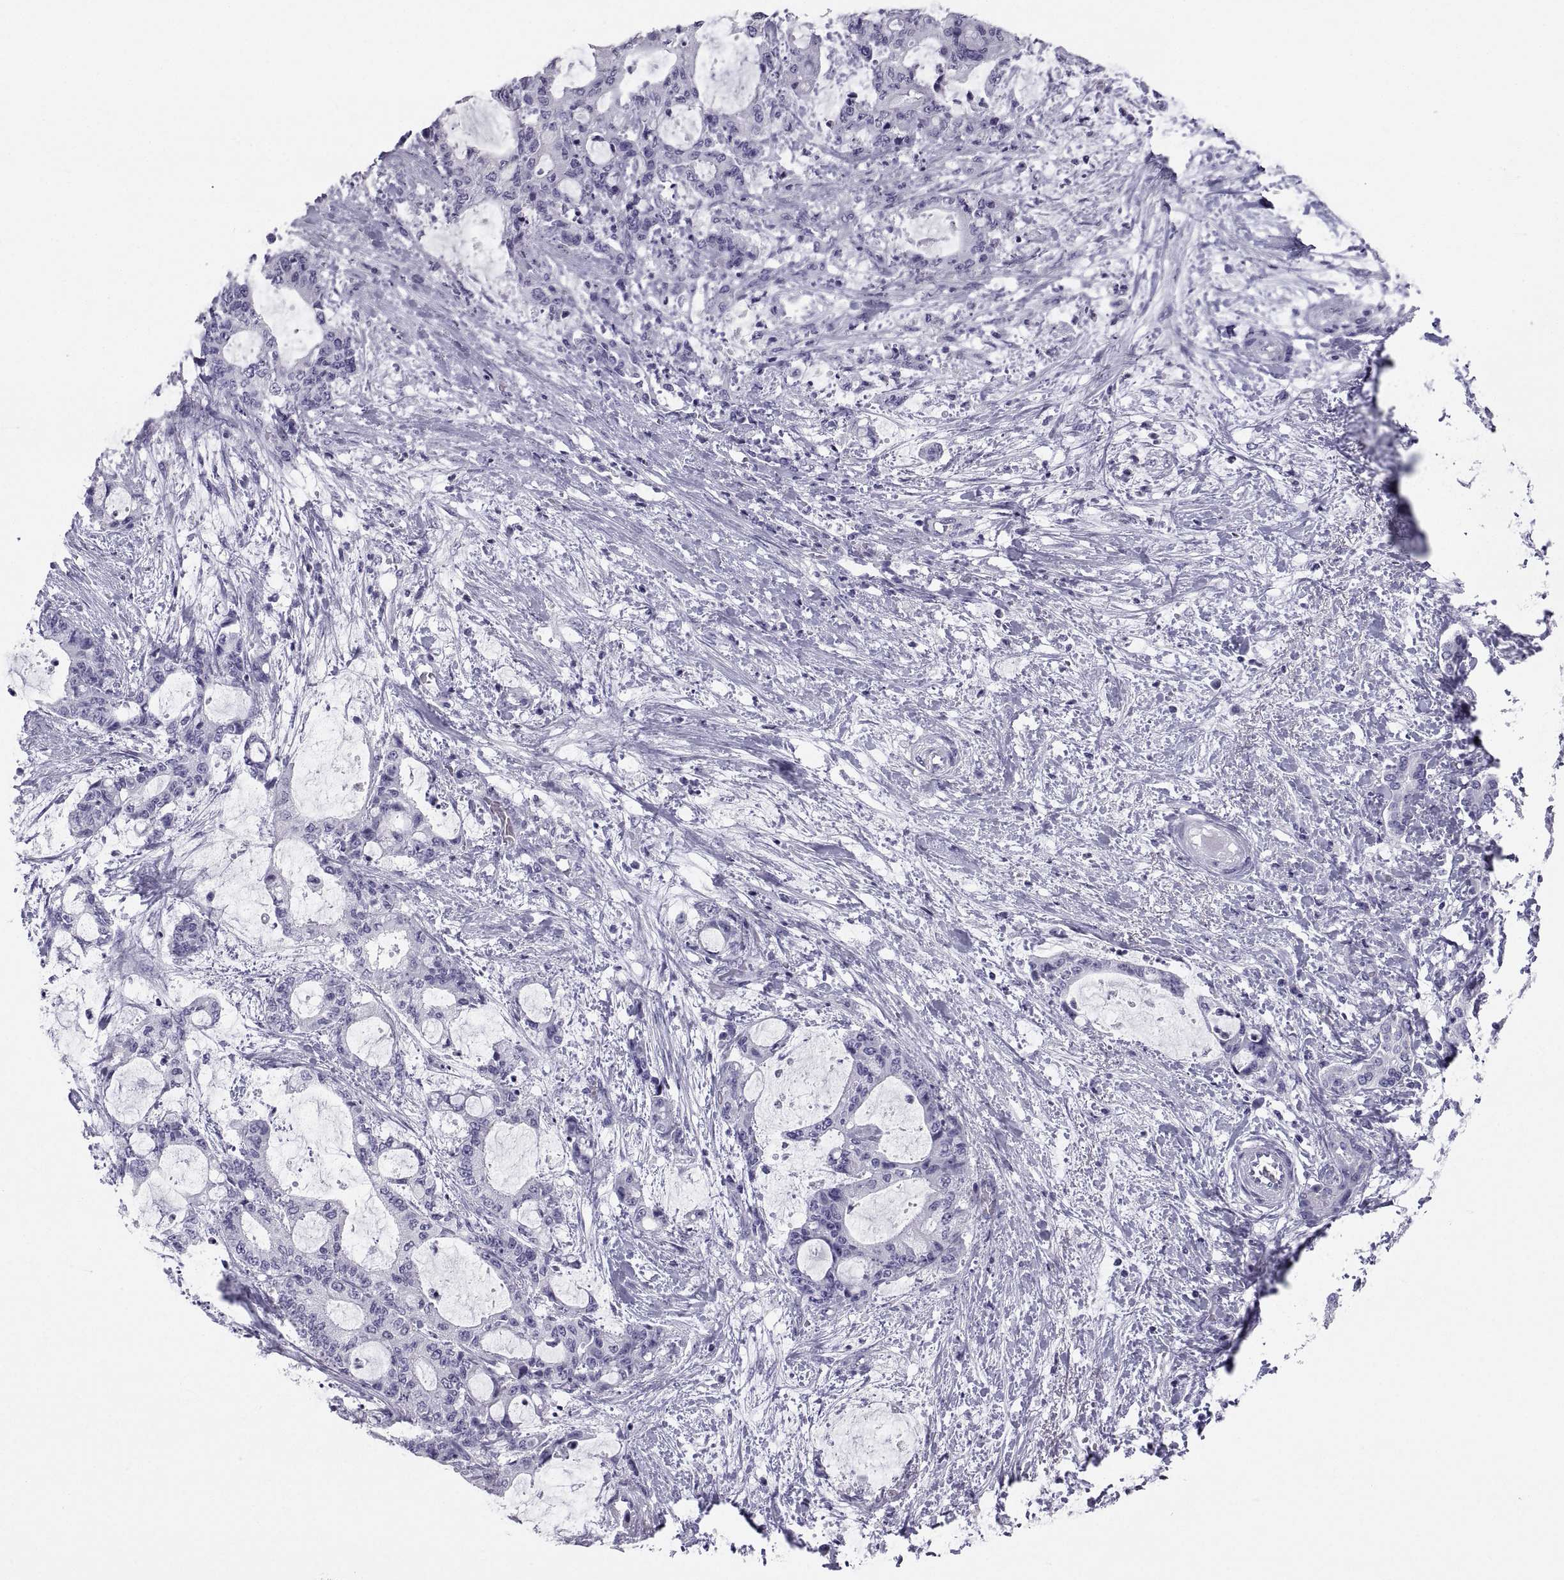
{"staining": {"intensity": "negative", "quantity": "none", "location": "none"}, "tissue": "liver cancer", "cell_type": "Tumor cells", "image_type": "cancer", "snomed": [{"axis": "morphology", "description": "Normal tissue, NOS"}, {"axis": "morphology", "description": "Cholangiocarcinoma"}, {"axis": "topography", "description": "Liver"}, {"axis": "topography", "description": "Peripheral nerve tissue"}], "caption": "Image shows no significant protein positivity in tumor cells of cholangiocarcinoma (liver).", "gene": "PCSK1N", "patient": {"sex": "female", "age": 73}}